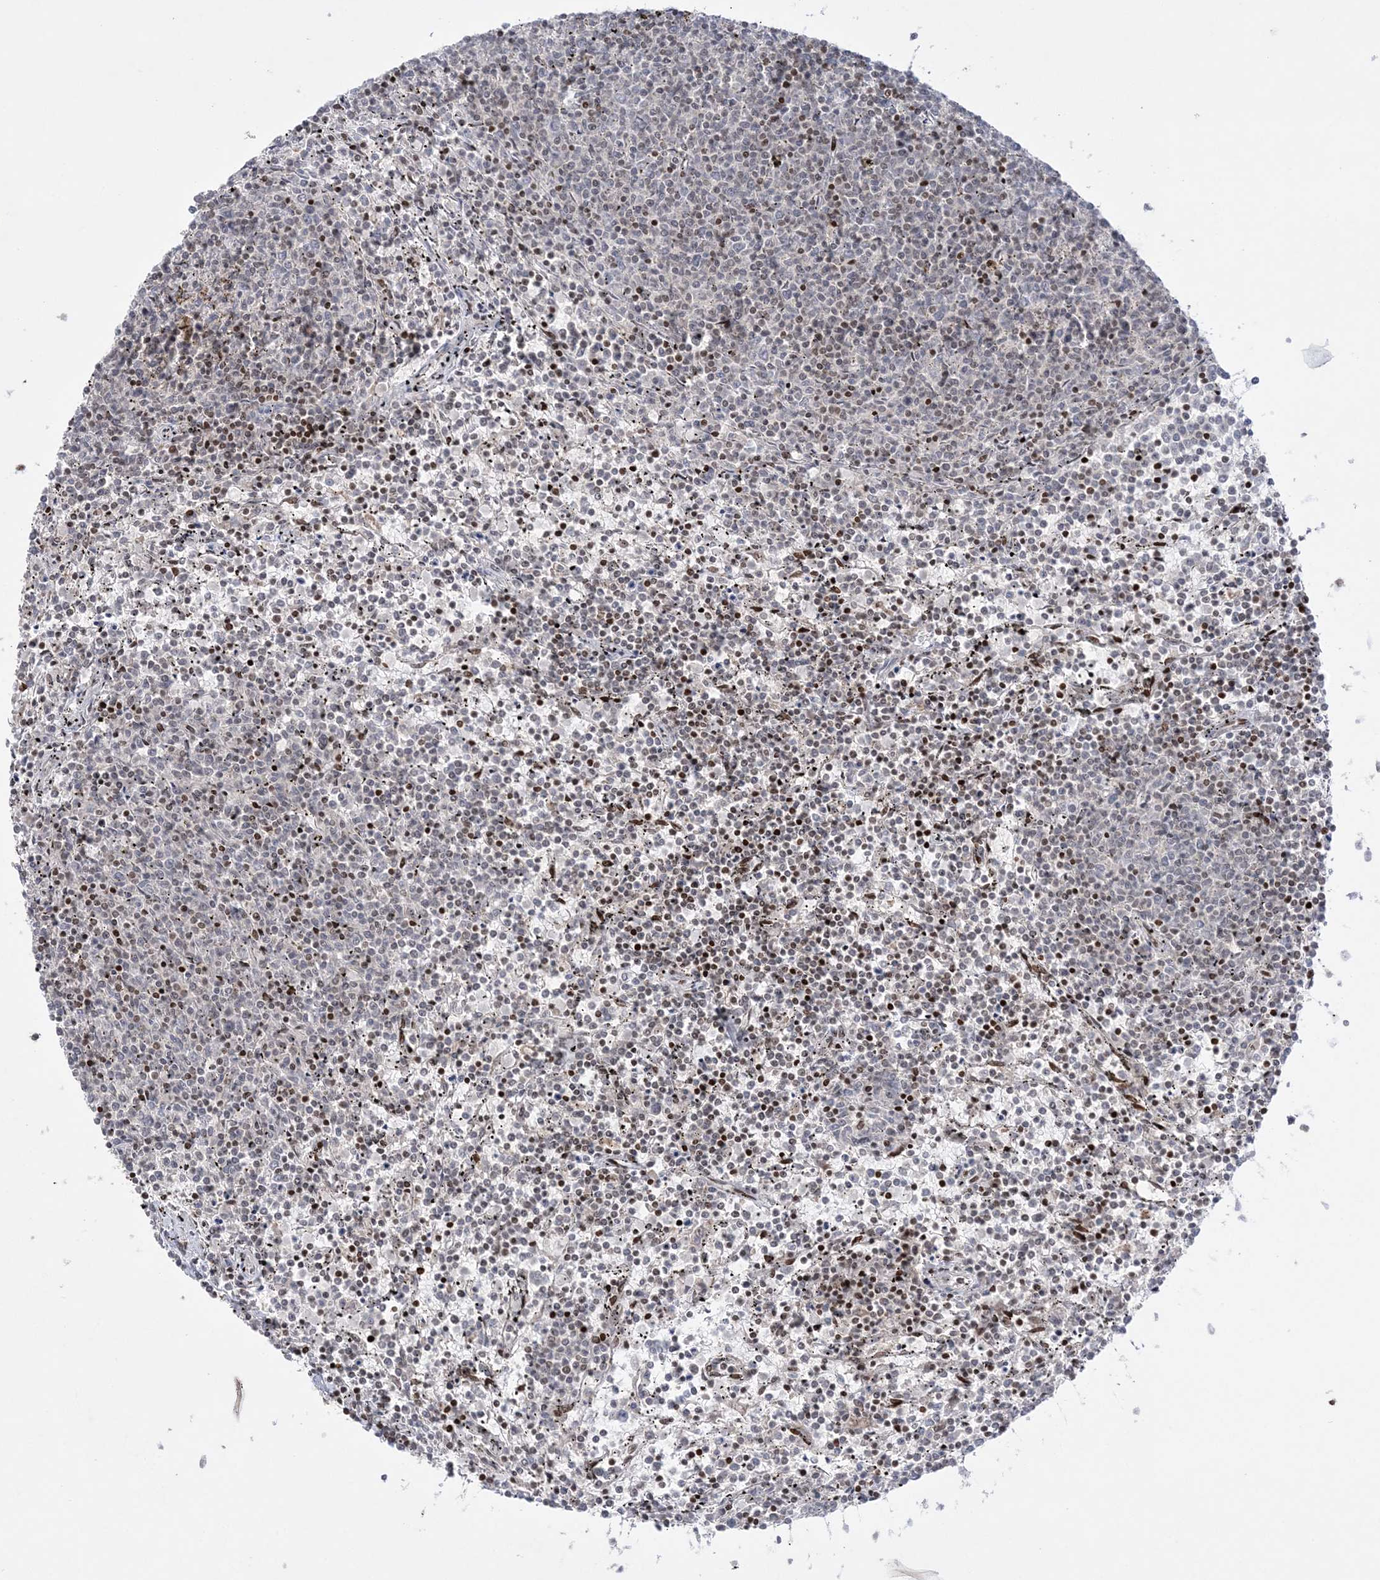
{"staining": {"intensity": "moderate", "quantity": "<25%", "location": "nuclear"}, "tissue": "lymphoma", "cell_type": "Tumor cells", "image_type": "cancer", "snomed": [{"axis": "morphology", "description": "Malignant lymphoma, non-Hodgkin's type, Low grade"}, {"axis": "topography", "description": "Spleen"}], "caption": "A micrograph showing moderate nuclear positivity in approximately <25% of tumor cells in lymphoma, as visualized by brown immunohistochemical staining.", "gene": "SH3BP4", "patient": {"sex": "female", "age": 50}}